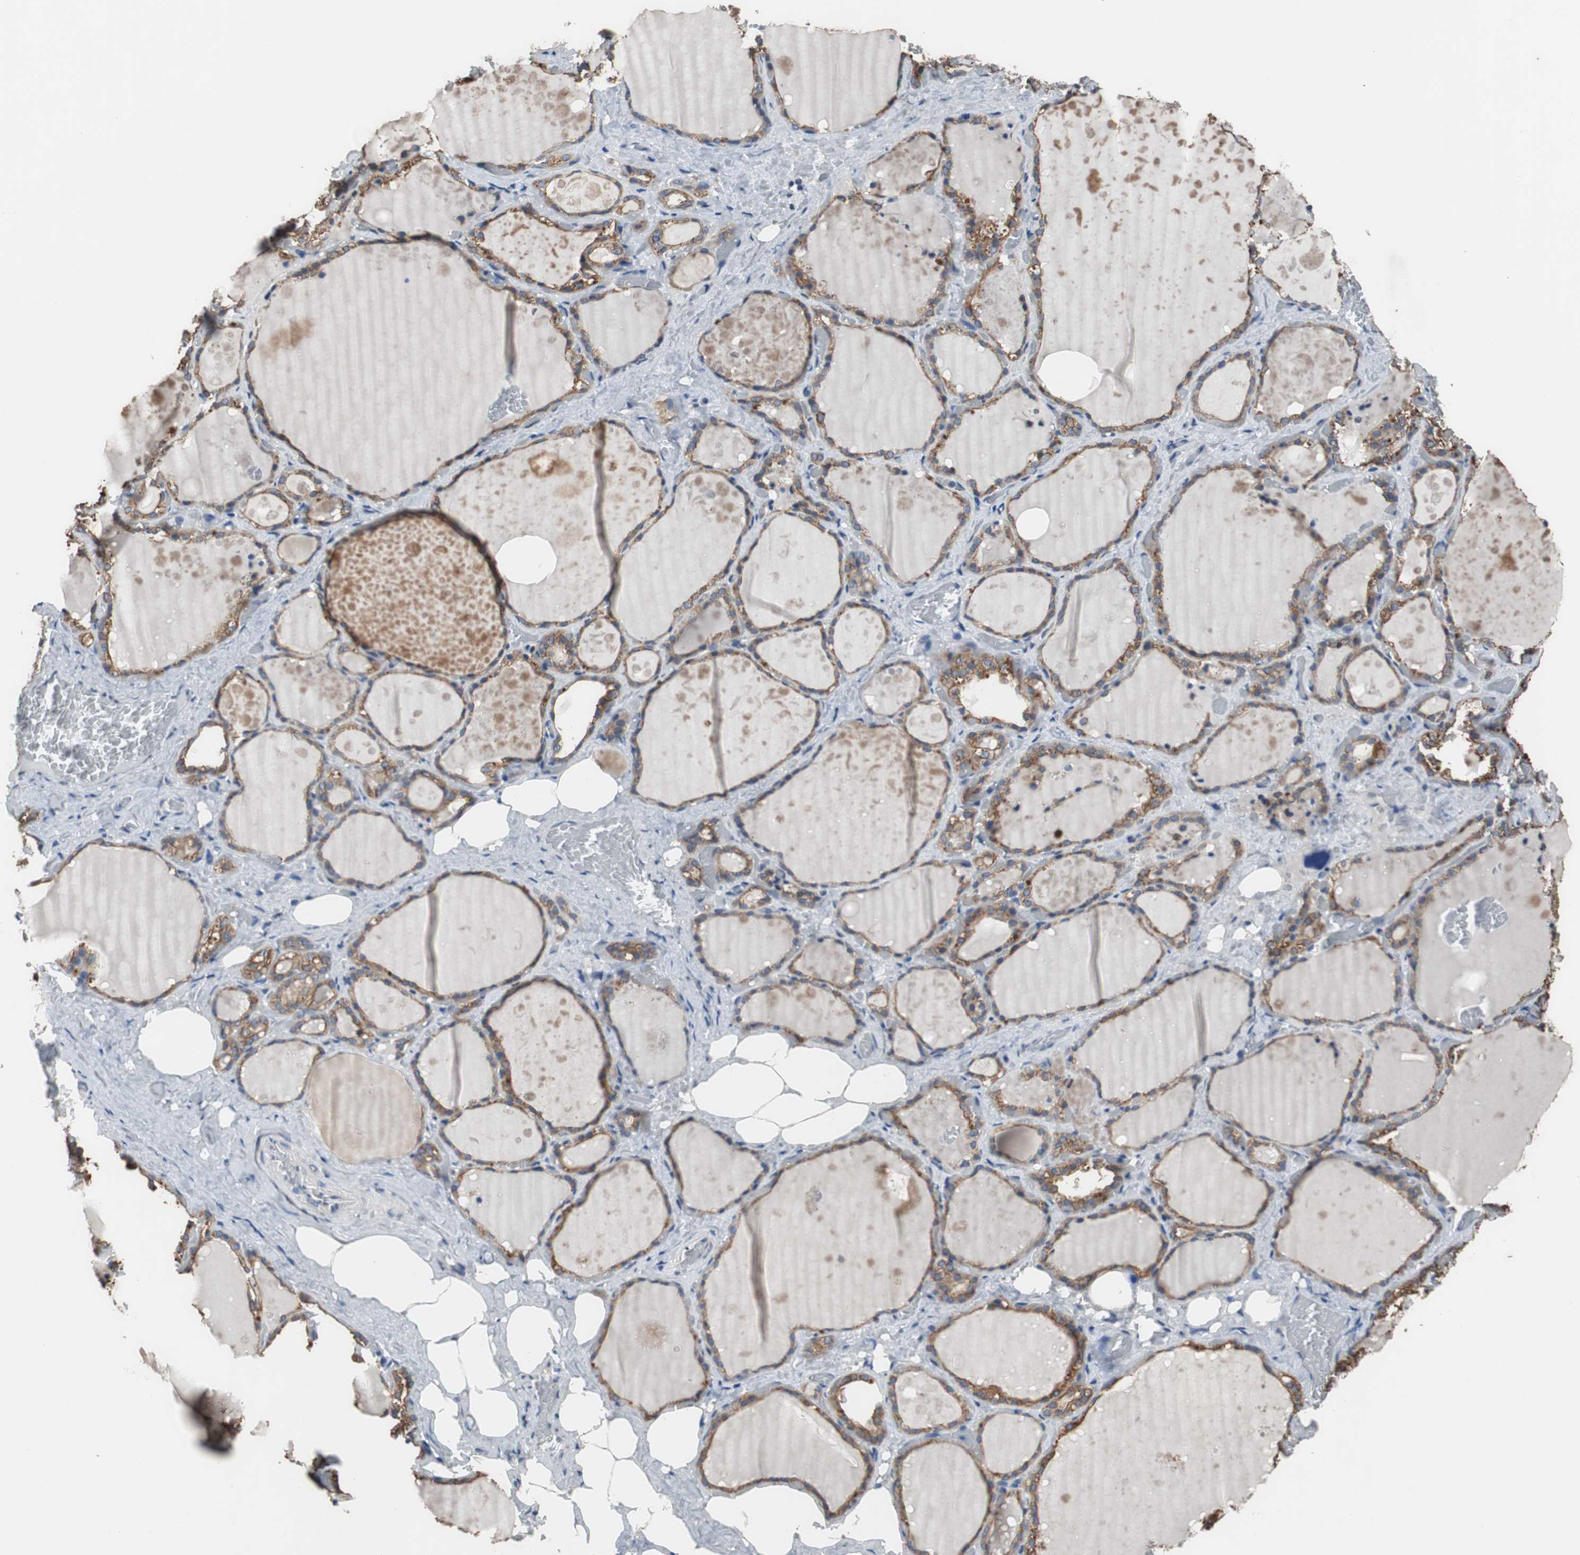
{"staining": {"intensity": "moderate", "quantity": ">75%", "location": "cytoplasmic/membranous"}, "tissue": "thyroid gland", "cell_type": "Glandular cells", "image_type": "normal", "snomed": [{"axis": "morphology", "description": "Normal tissue, NOS"}, {"axis": "topography", "description": "Thyroid gland"}], "caption": "Moderate cytoplasmic/membranous protein positivity is appreciated in approximately >75% of glandular cells in thyroid gland. Using DAB (3,3'-diaminobenzidine) (brown) and hematoxylin (blue) stains, captured at high magnification using brightfield microscopy.", "gene": "USP10", "patient": {"sex": "male", "age": 61}}